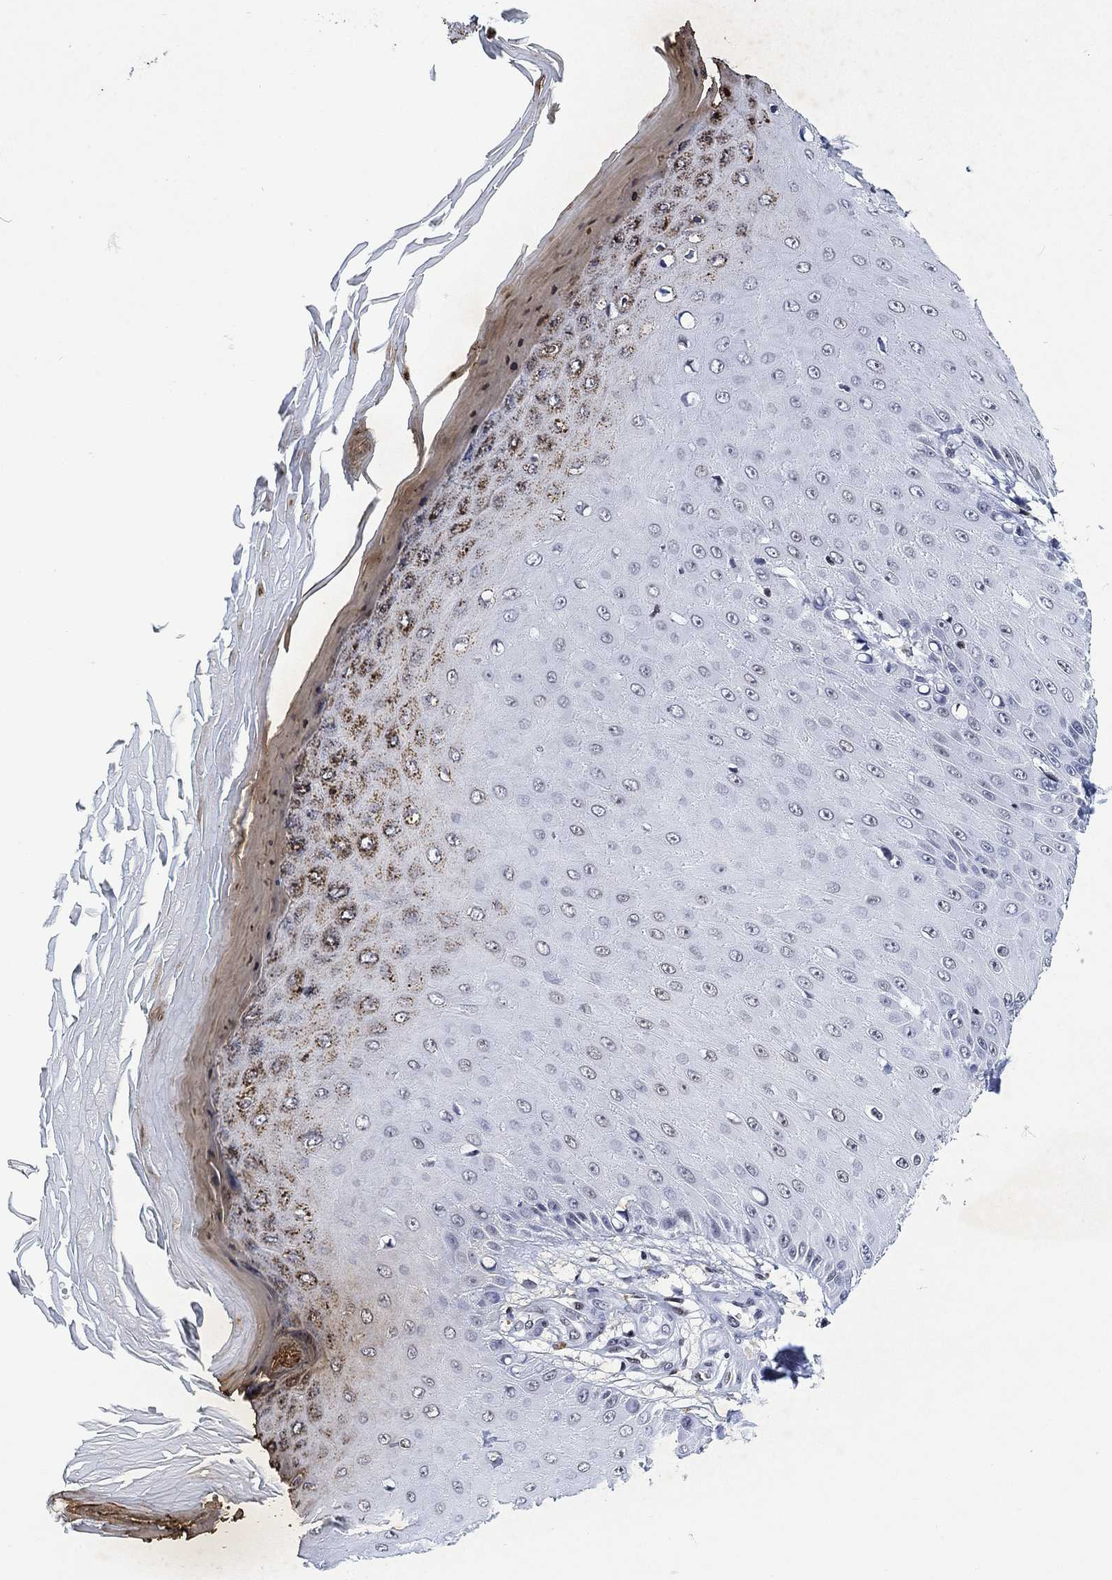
{"staining": {"intensity": "negative", "quantity": "none", "location": "none"}, "tissue": "skin cancer", "cell_type": "Tumor cells", "image_type": "cancer", "snomed": [{"axis": "morphology", "description": "Inflammation, NOS"}, {"axis": "morphology", "description": "Squamous cell carcinoma, NOS"}, {"axis": "topography", "description": "Skin"}], "caption": "There is no significant expression in tumor cells of skin cancer.", "gene": "H1-10", "patient": {"sex": "male", "age": 70}}